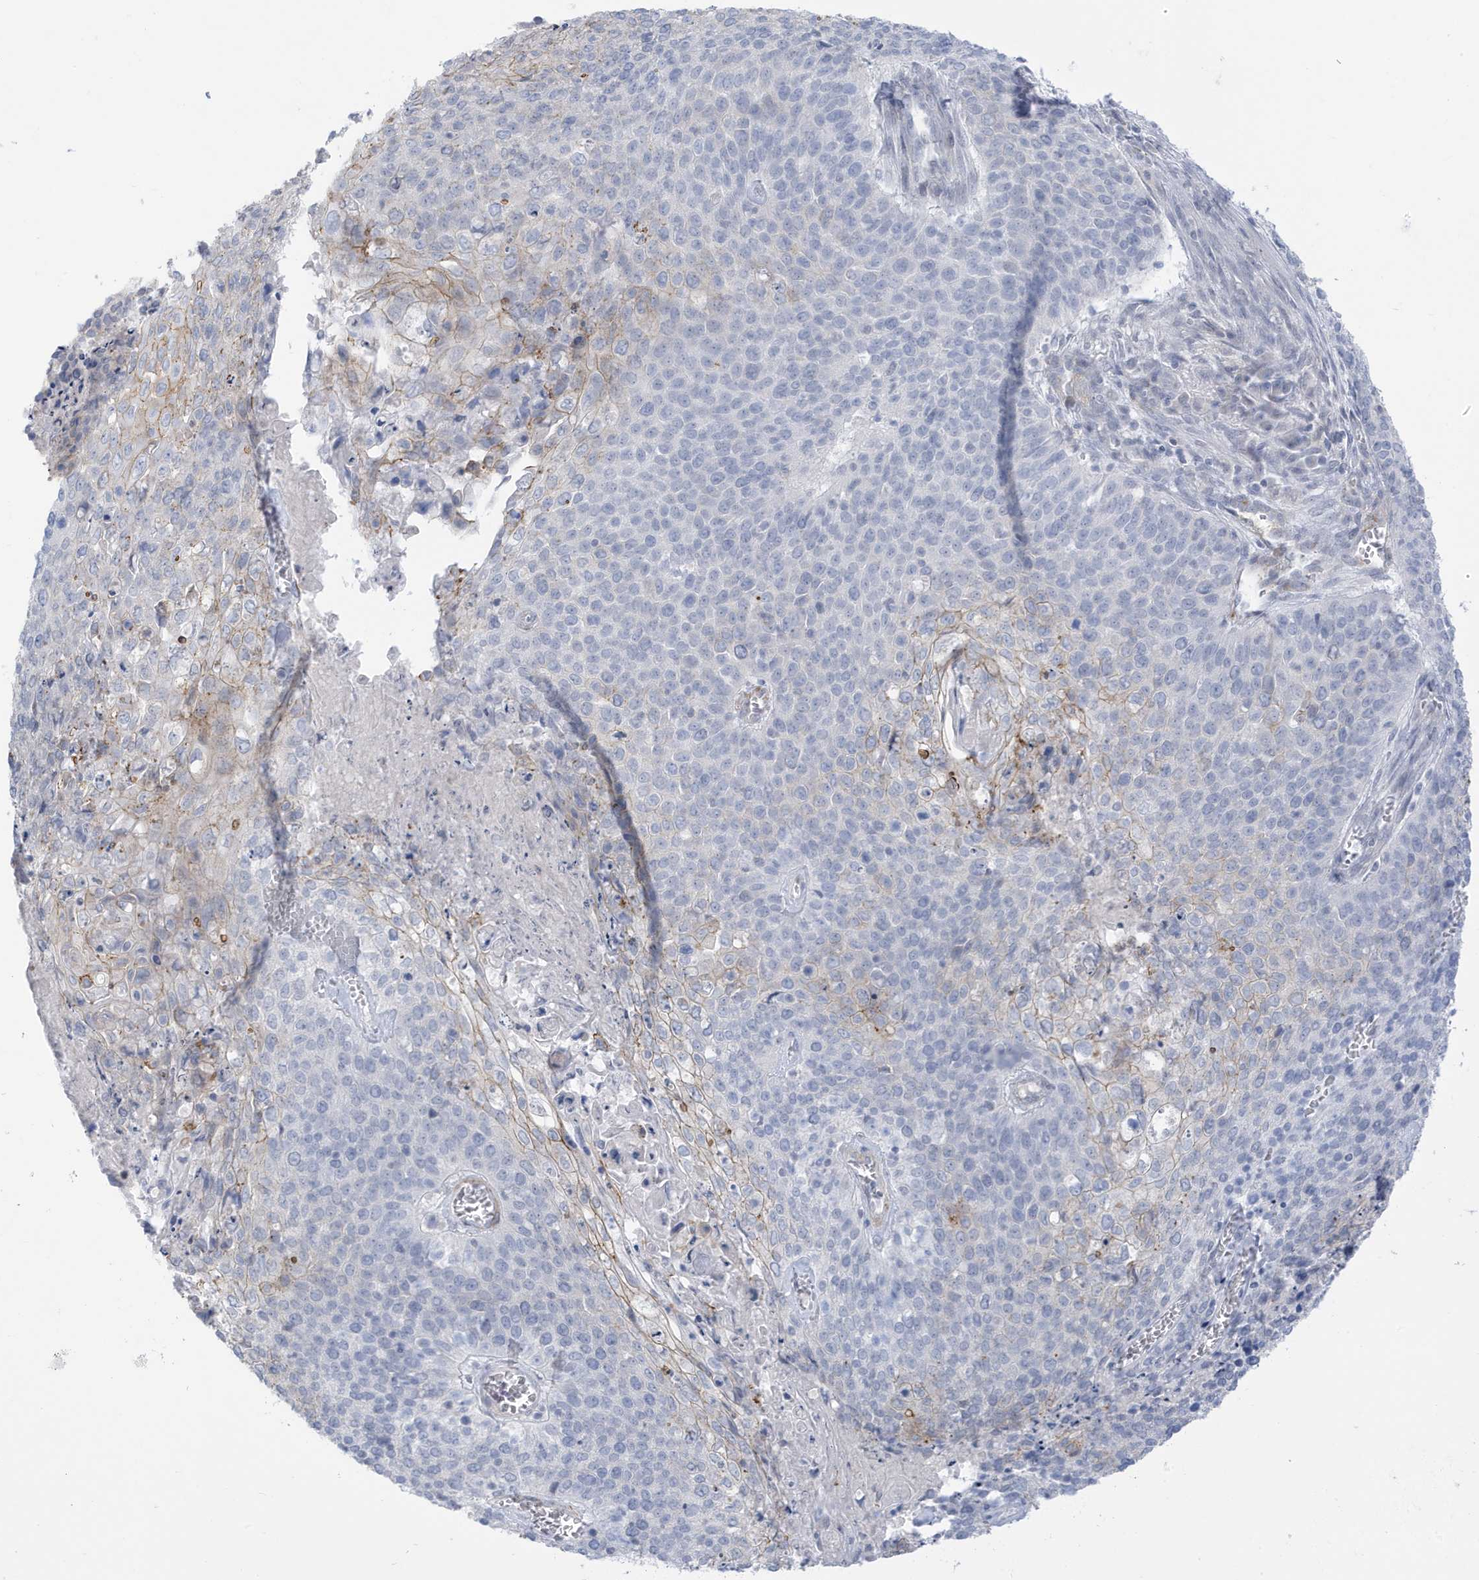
{"staining": {"intensity": "negative", "quantity": "none", "location": "none"}, "tissue": "cervical cancer", "cell_type": "Tumor cells", "image_type": "cancer", "snomed": [{"axis": "morphology", "description": "Squamous cell carcinoma, NOS"}, {"axis": "topography", "description": "Cervix"}], "caption": "Cervical cancer was stained to show a protein in brown. There is no significant positivity in tumor cells.", "gene": "PERM1", "patient": {"sex": "female", "age": 39}}